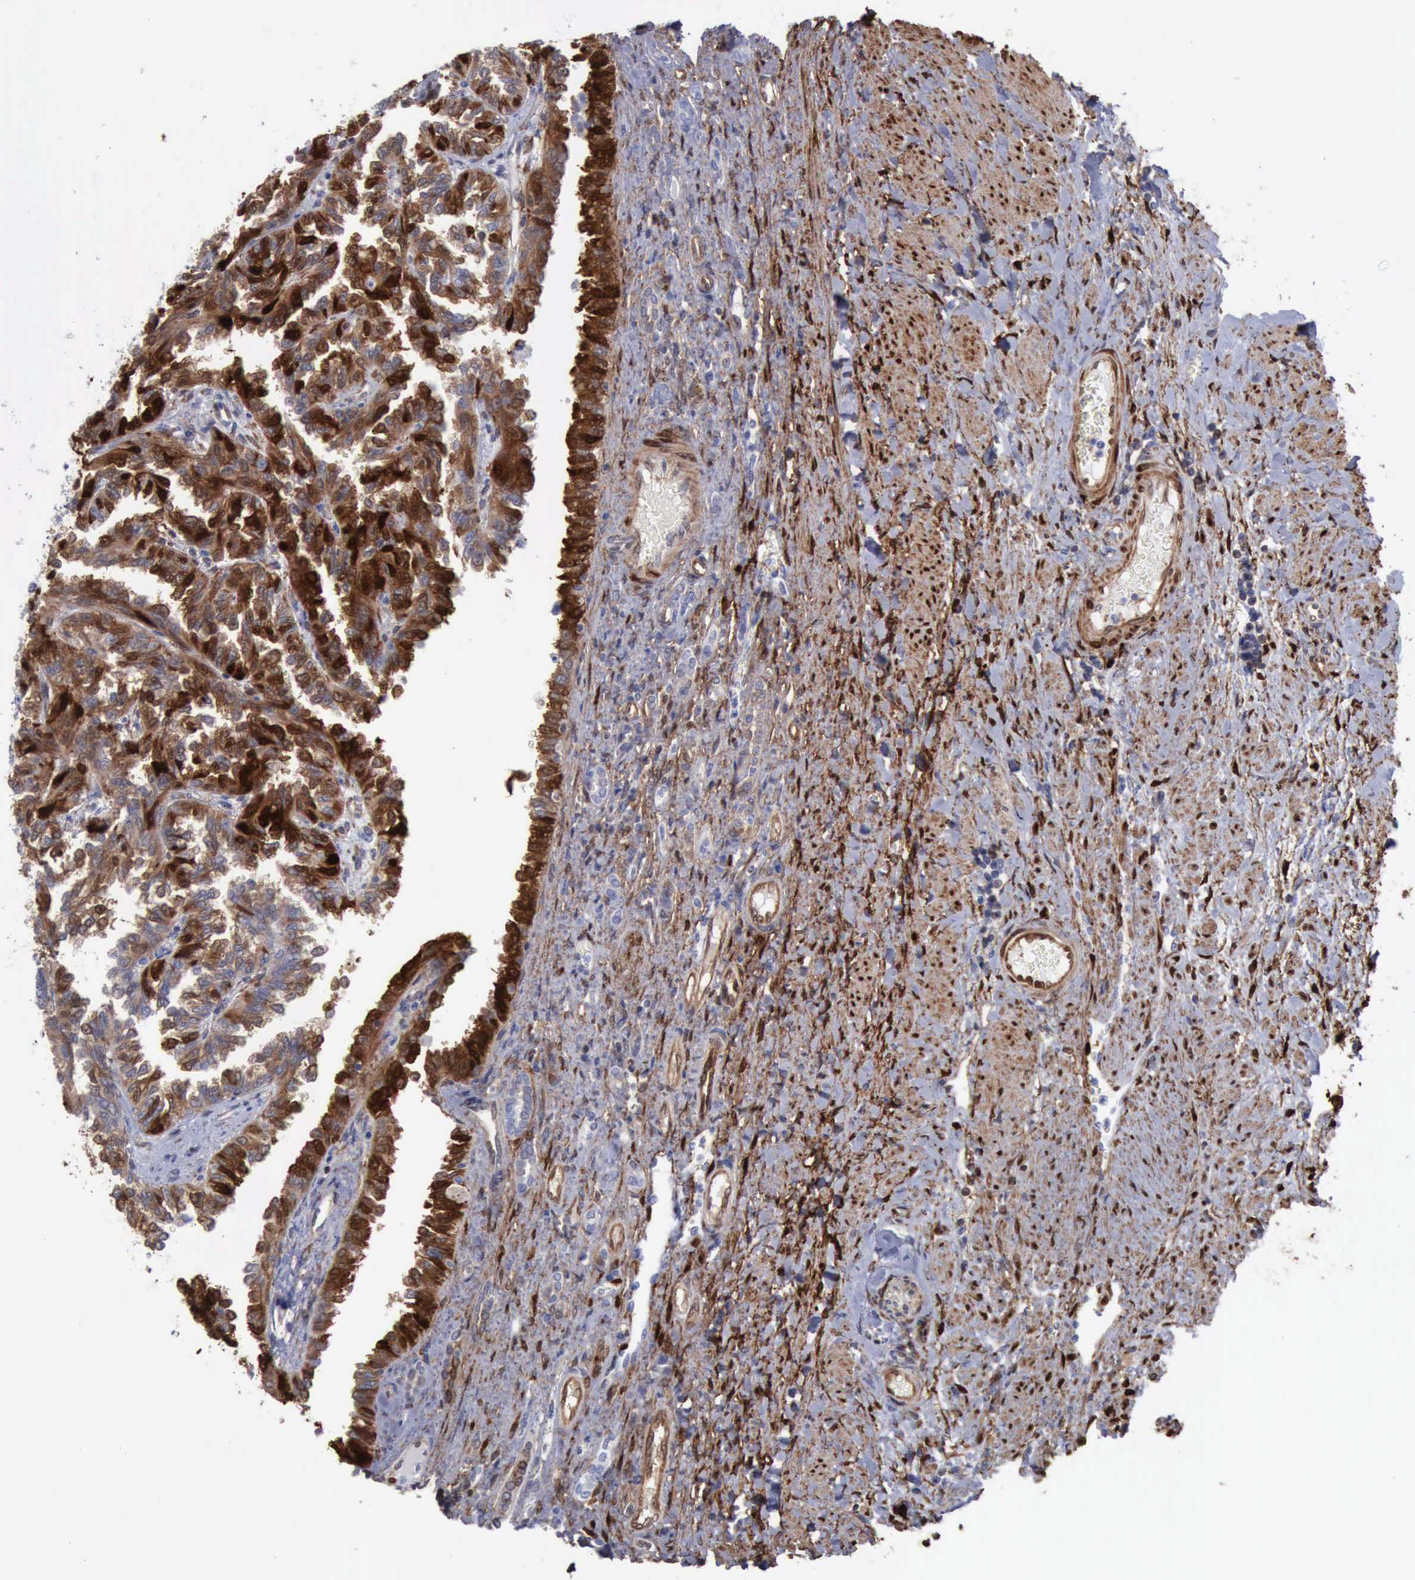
{"staining": {"intensity": "strong", "quantity": "25%-75%", "location": "cytoplasmic/membranous,nuclear"}, "tissue": "renal cancer", "cell_type": "Tumor cells", "image_type": "cancer", "snomed": [{"axis": "morphology", "description": "Inflammation, NOS"}, {"axis": "morphology", "description": "Adenocarcinoma, NOS"}, {"axis": "topography", "description": "Kidney"}], "caption": "An immunohistochemistry (IHC) micrograph of neoplastic tissue is shown. Protein staining in brown shows strong cytoplasmic/membranous and nuclear positivity in renal cancer (adenocarcinoma) within tumor cells.", "gene": "FHL1", "patient": {"sex": "male", "age": 68}}